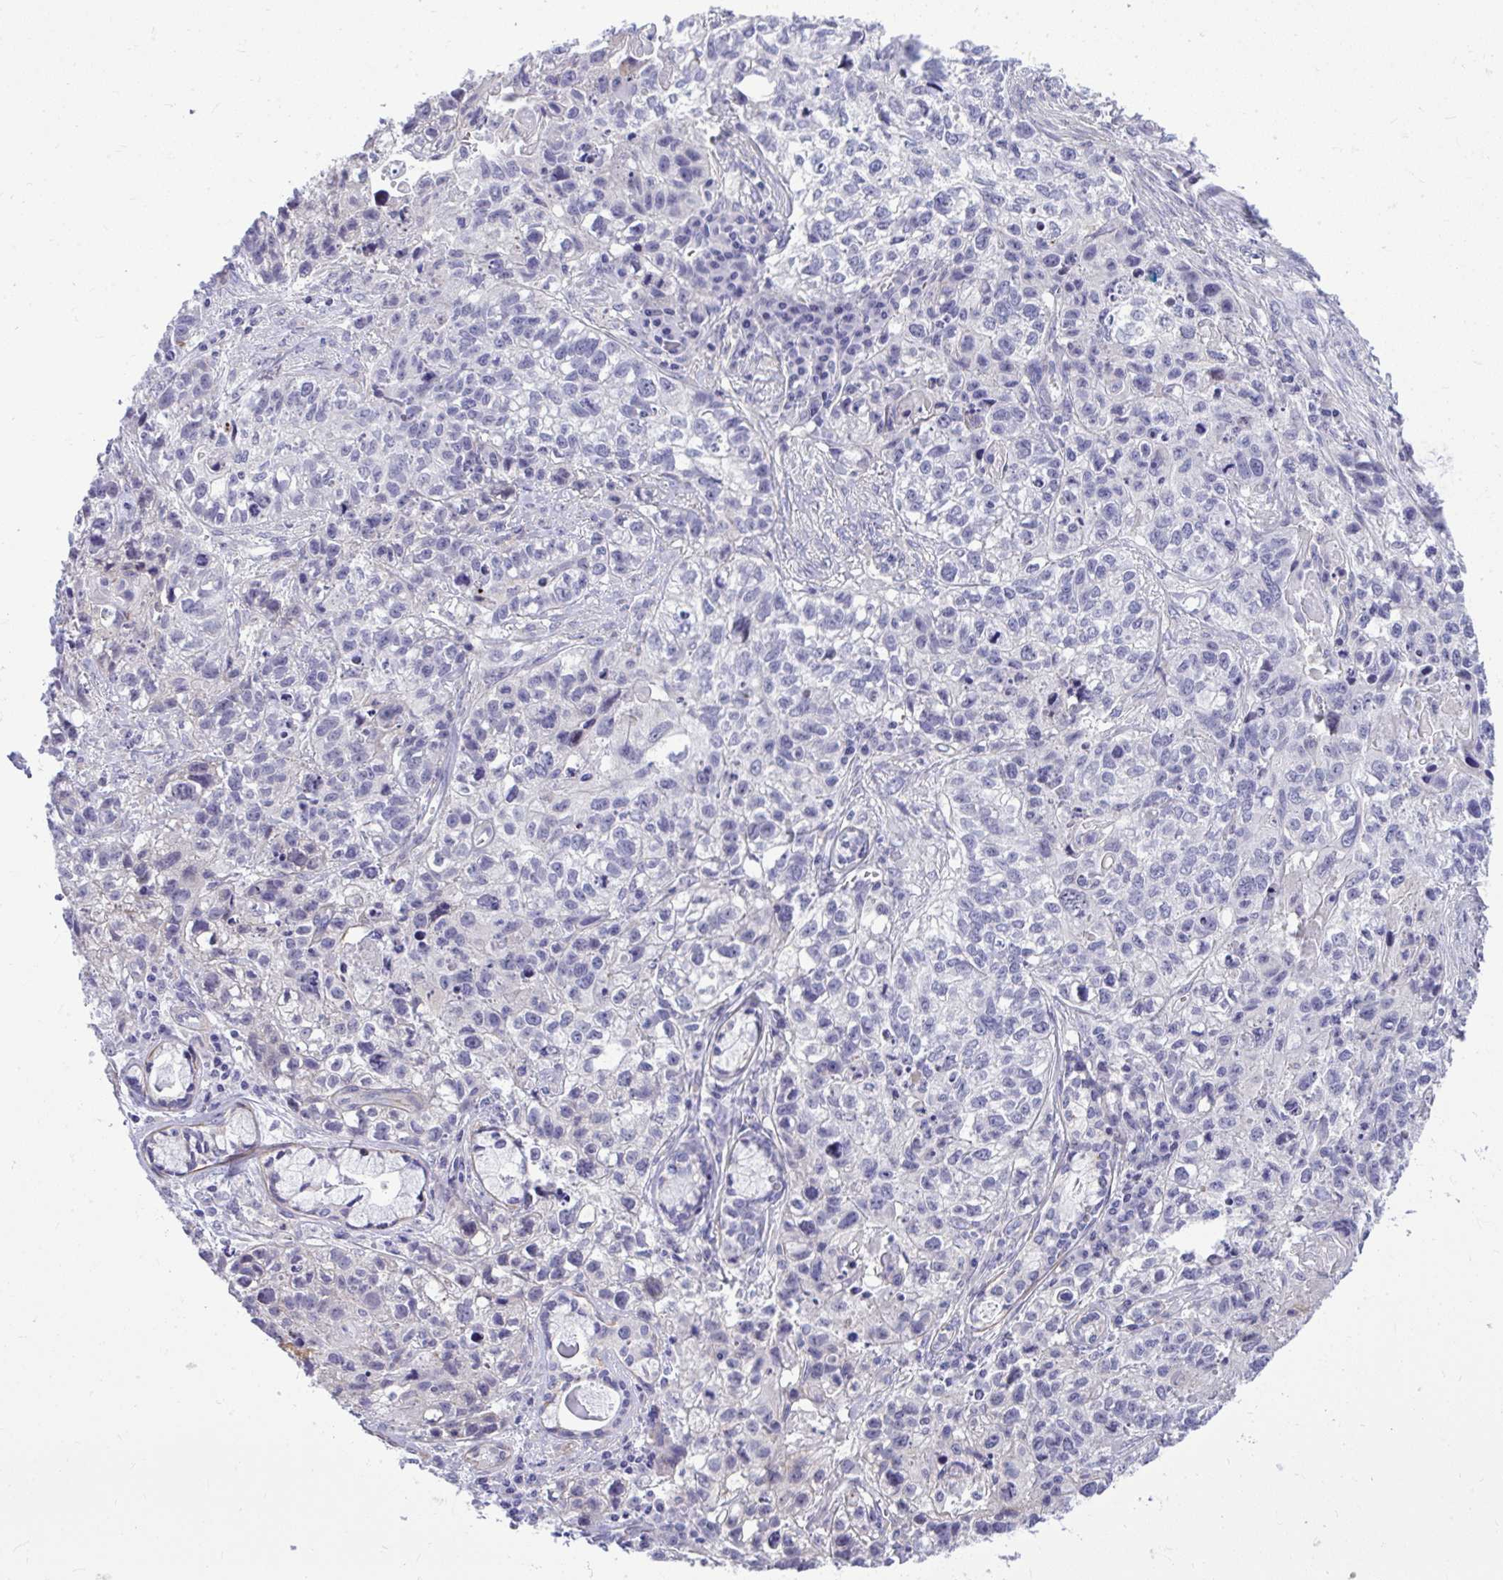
{"staining": {"intensity": "negative", "quantity": "none", "location": "none"}, "tissue": "lung cancer", "cell_type": "Tumor cells", "image_type": "cancer", "snomed": [{"axis": "morphology", "description": "Squamous cell carcinoma, NOS"}, {"axis": "topography", "description": "Lung"}], "caption": "Human lung squamous cell carcinoma stained for a protein using IHC reveals no positivity in tumor cells.", "gene": "GRK4", "patient": {"sex": "male", "age": 74}}